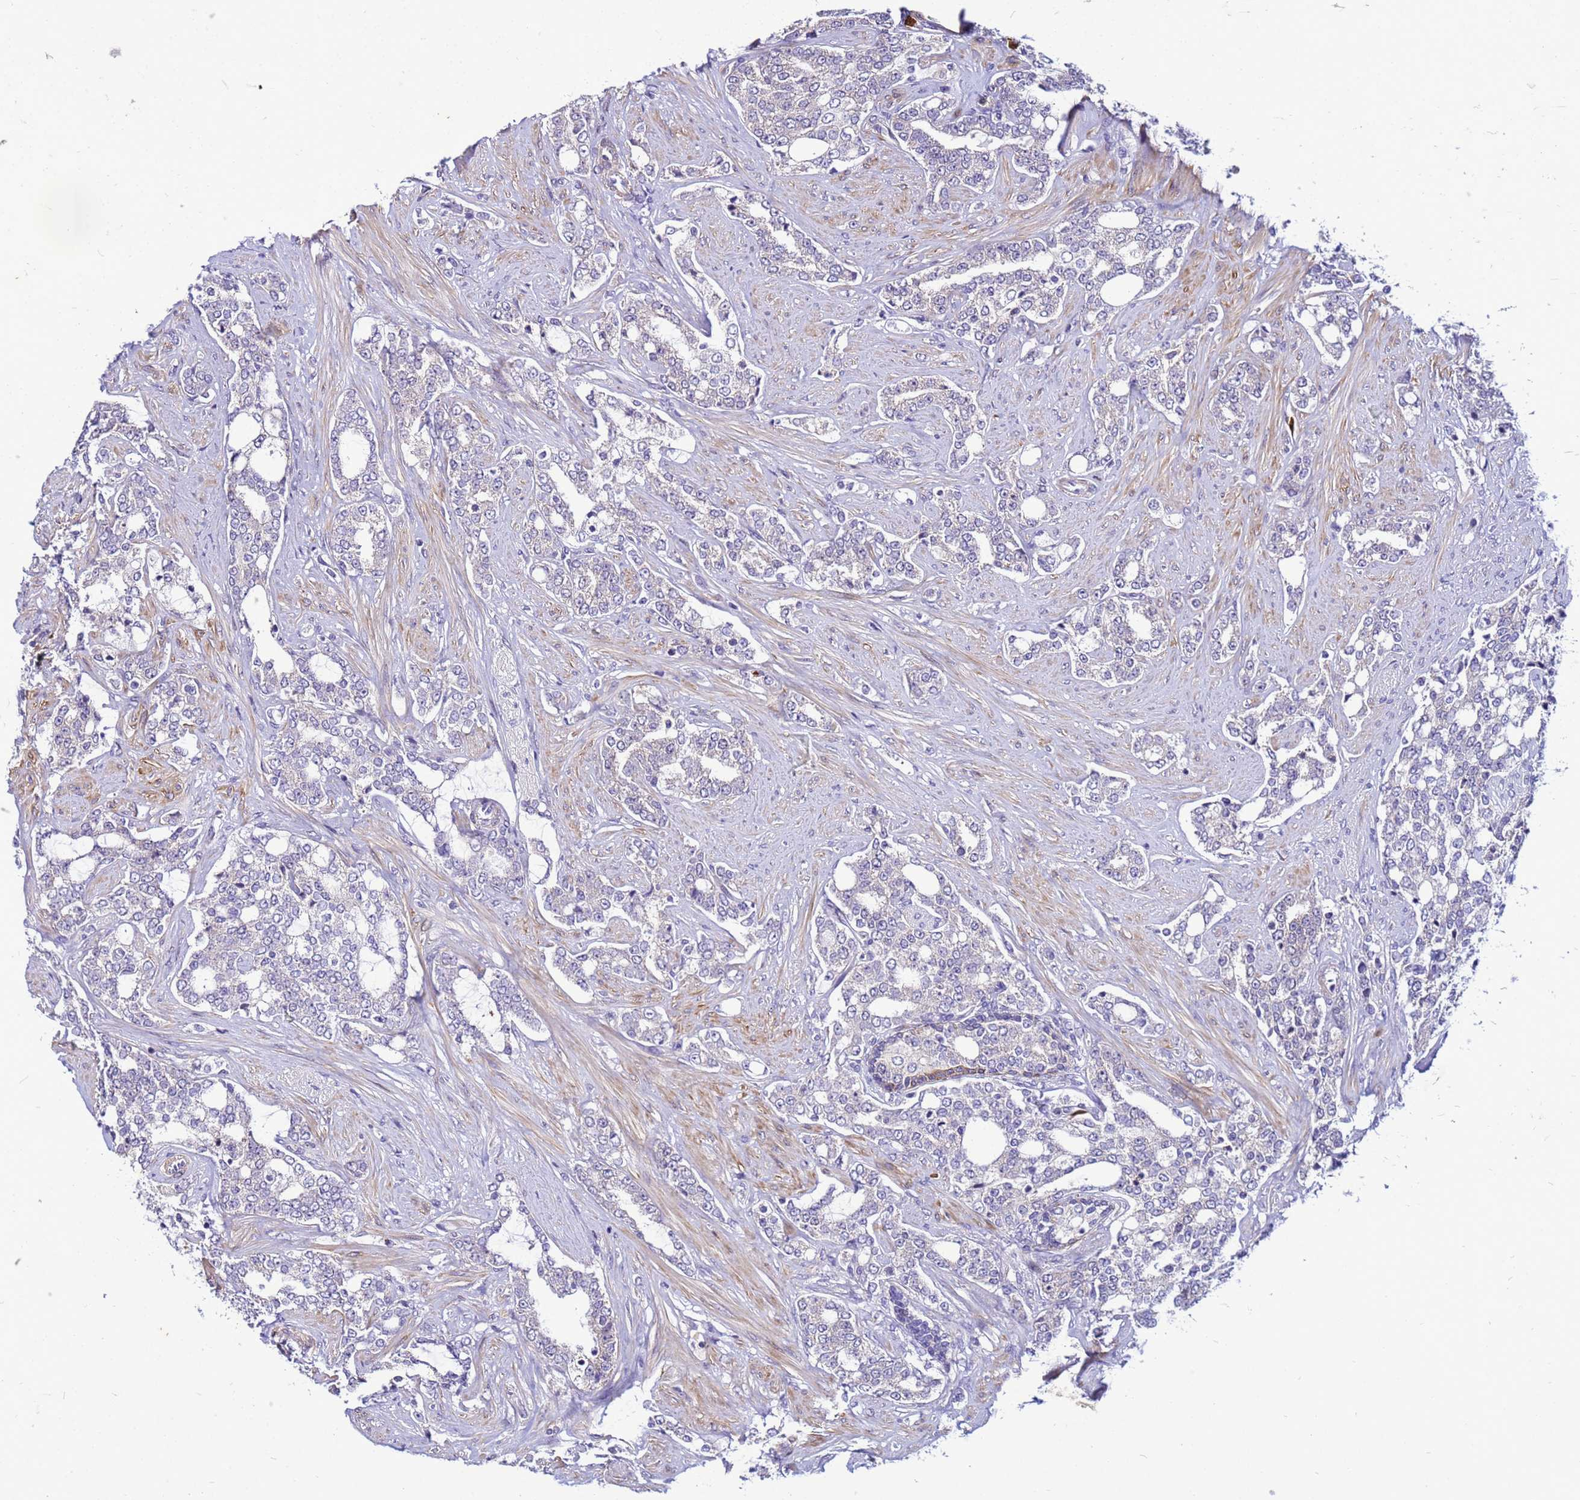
{"staining": {"intensity": "negative", "quantity": "none", "location": "none"}, "tissue": "prostate cancer", "cell_type": "Tumor cells", "image_type": "cancer", "snomed": [{"axis": "morphology", "description": "Adenocarcinoma, High grade"}, {"axis": "topography", "description": "Prostate"}], "caption": "IHC of human adenocarcinoma (high-grade) (prostate) shows no staining in tumor cells. (Brightfield microscopy of DAB immunohistochemistry (IHC) at high magnification).", "gene": "VPS4B", "patient": {"sex": "male", "age": 64}}